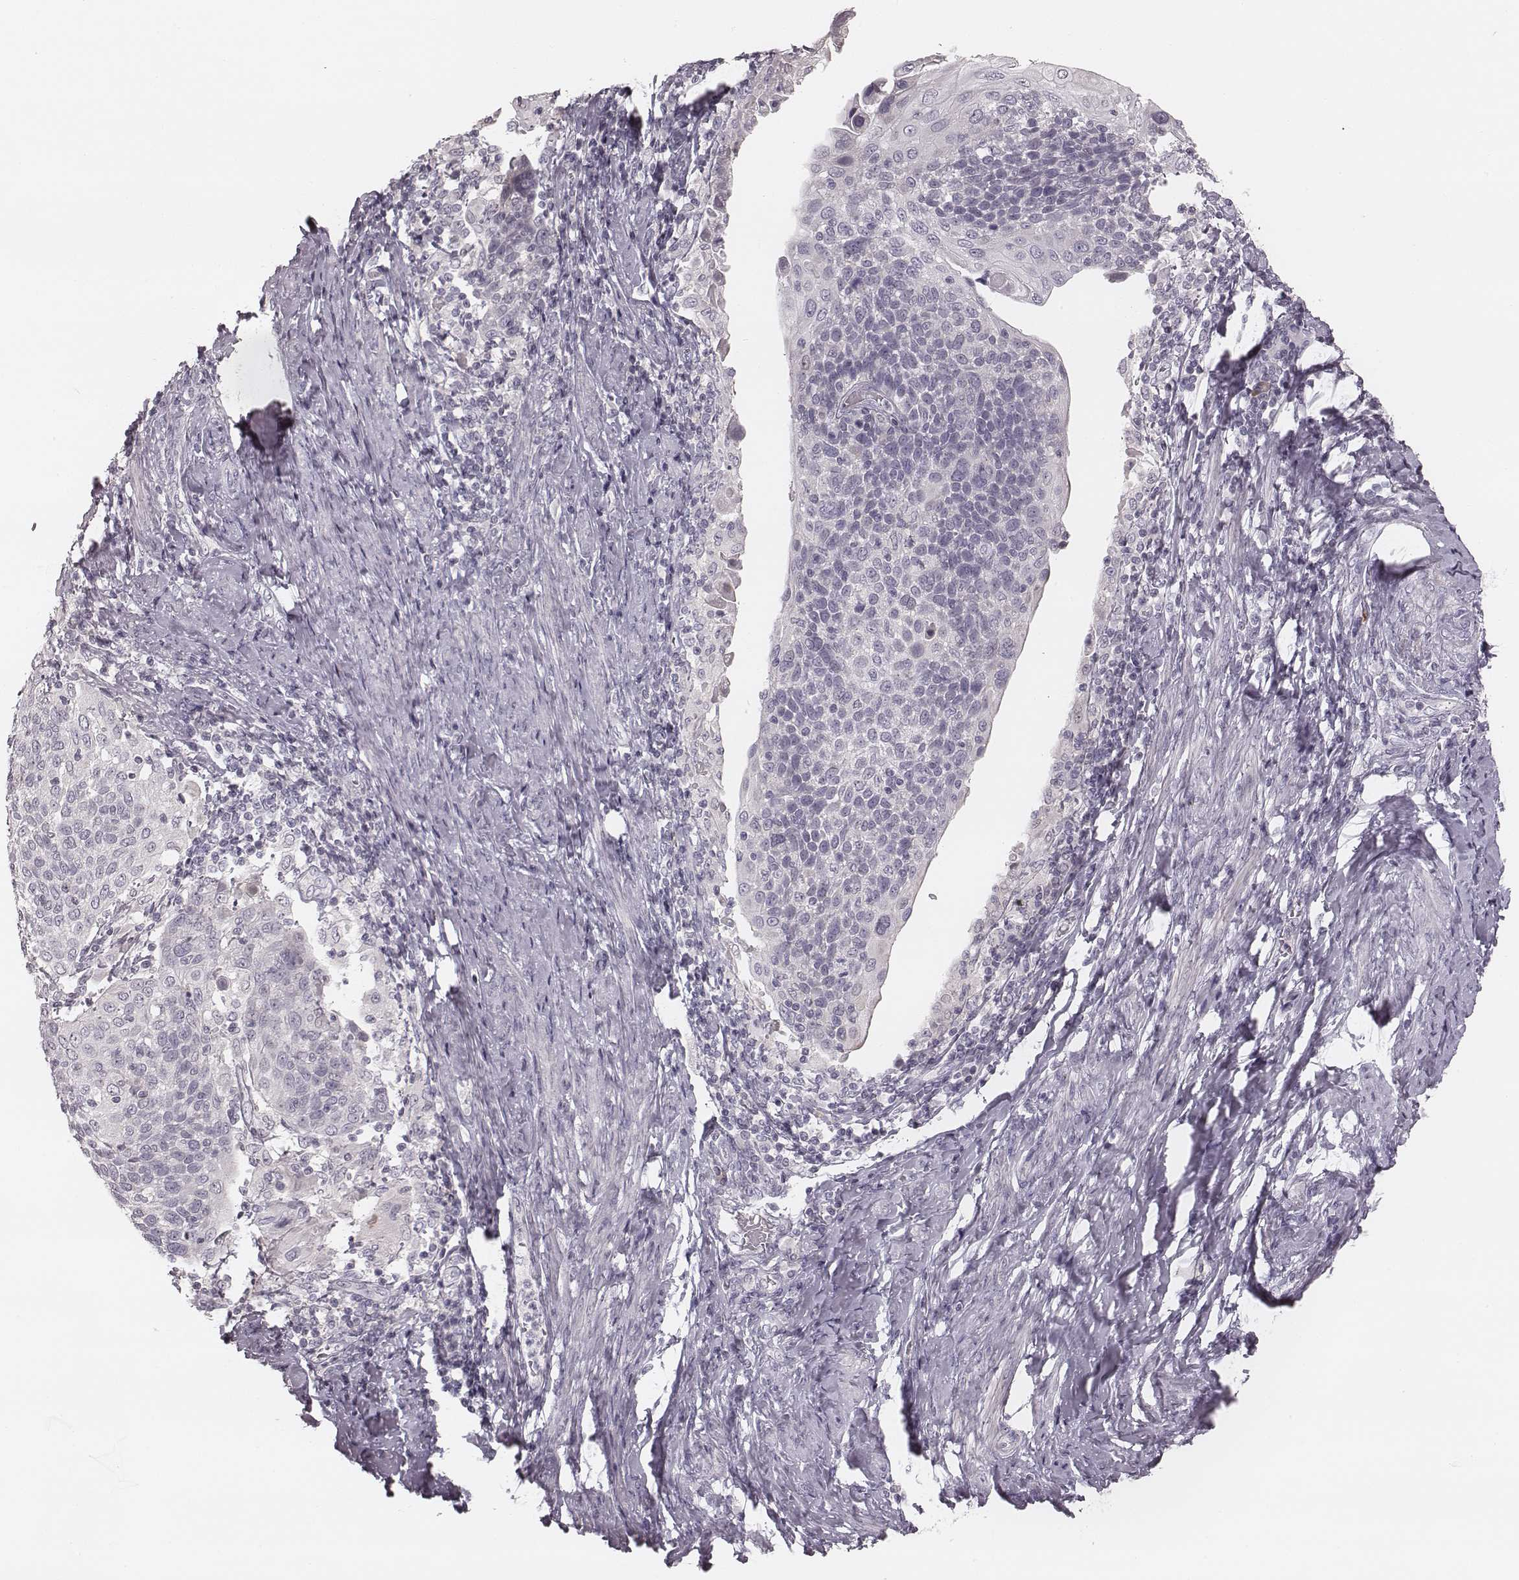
{"staining": {"intensity": "negative", "quantity": "none", "location": "none"}, "tissue": "cervical cancer", "cell_type": "Tumor cells", "image_type": "cancer", "snomed": [{"axis": "morphology", "description": "Squamous cell carcinoma, NOS"}, {"axis": "topography", "description": "Cervix"}], "caption": "The image exhibits no significant expression in tumor cells of cervical cancer. (Stains: DAB (3,3'-diaminobenzidine) immunohistochemistry with hematoxylin counter stain, Microscopy: brightfield microscopy at high magnification).", "gene": "S100Z", "patient": {"sex": "female", "age": 61}}